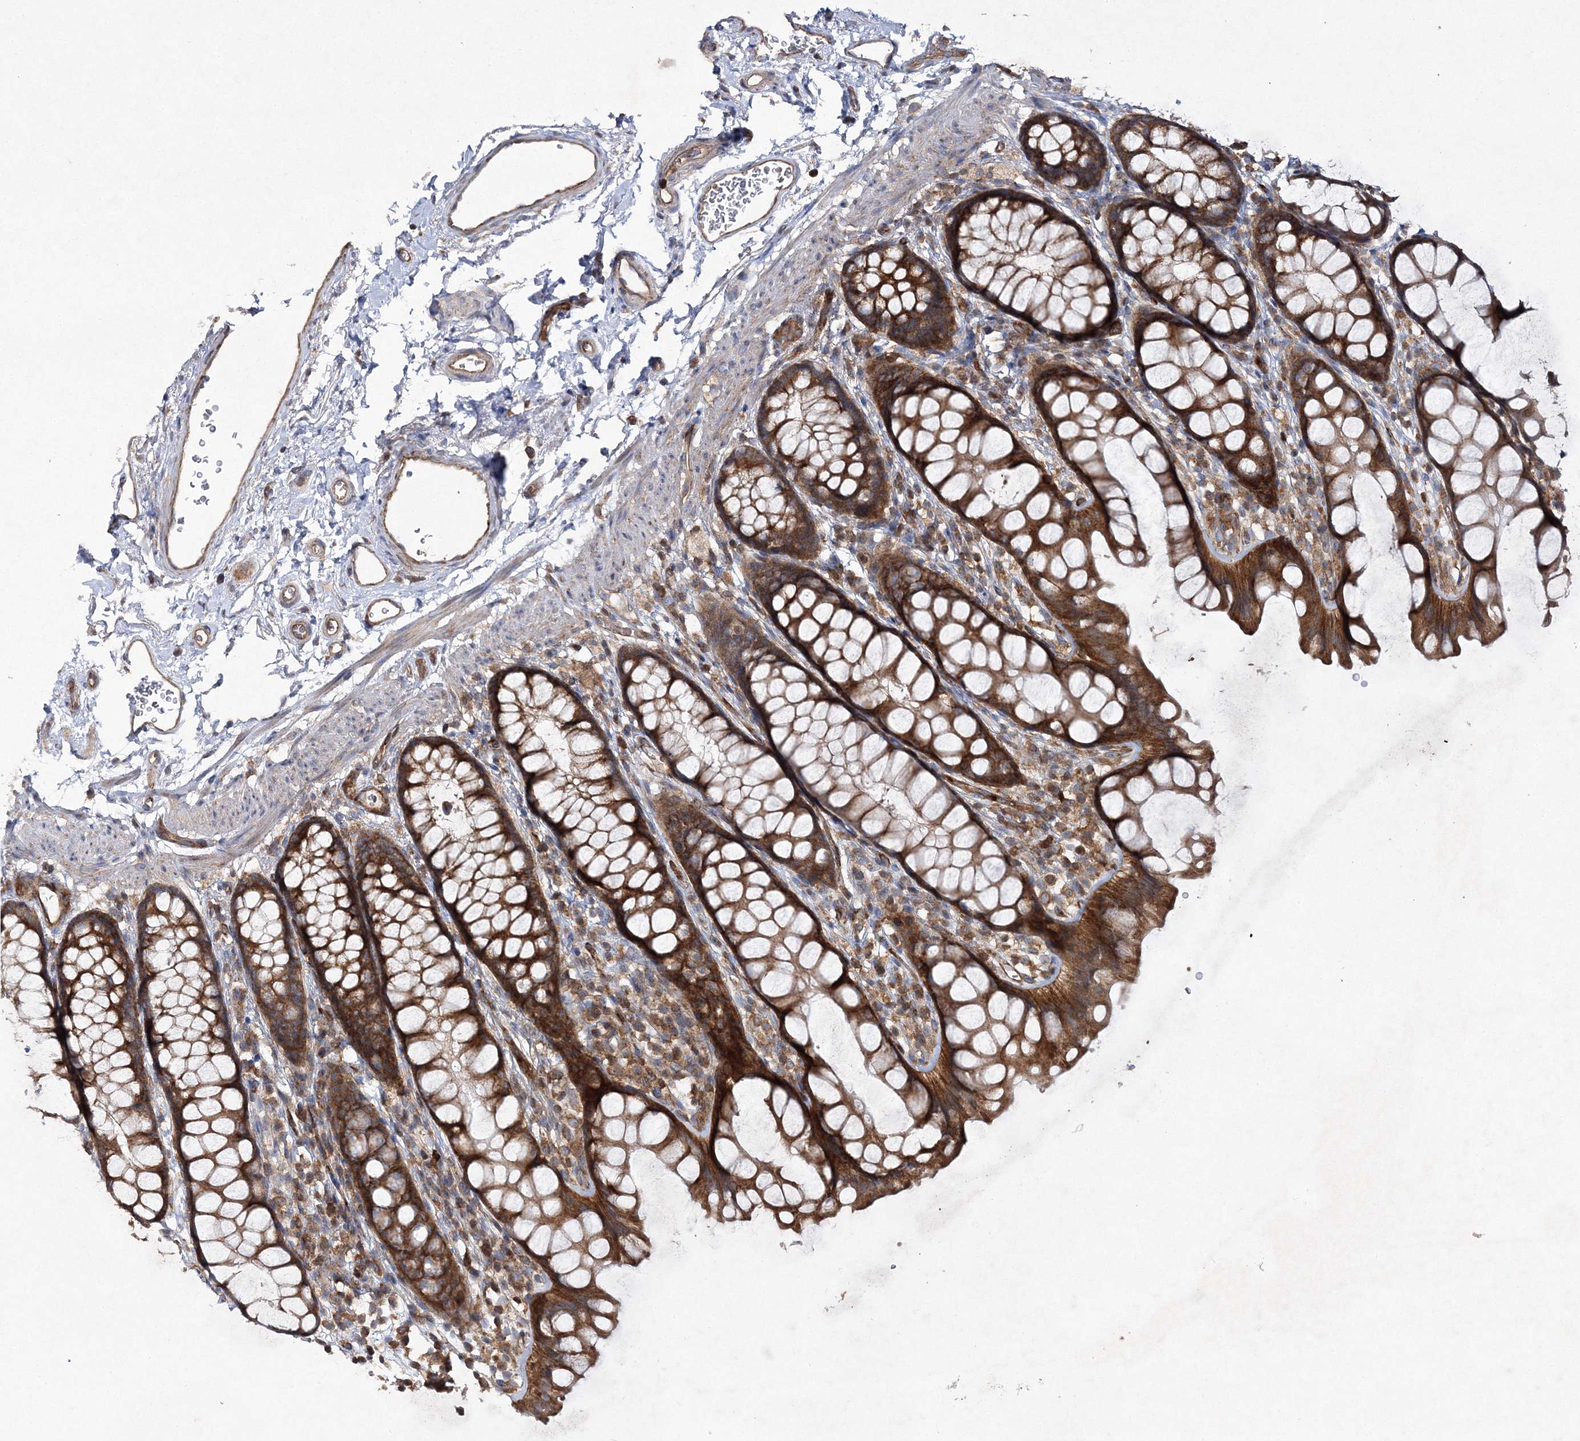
{"staining": {"intensity": "strong", "quantity": ">75%", "location": "cytoplasmic/membranous"}, "tissue": "rectum", "cell_type": "Glandular cells", "image_type": "normal", "snomed": [{"axis": "morphology", "description": "Normal tissue, NOS"}, {"axis": "topography", "description": "Rectum"}], "caption": "Rectum was stained to show a protein in brown. There is high levels of strong cytoplasmic/membranous staining in about >75% of glandular cells. (DAB (3,3'-diaminobenzidine) IHC, brown staining for protein, blue staining for nuclei).", "gene": "DNAJC13", "patient": {"sex": "female", "age": 65}}